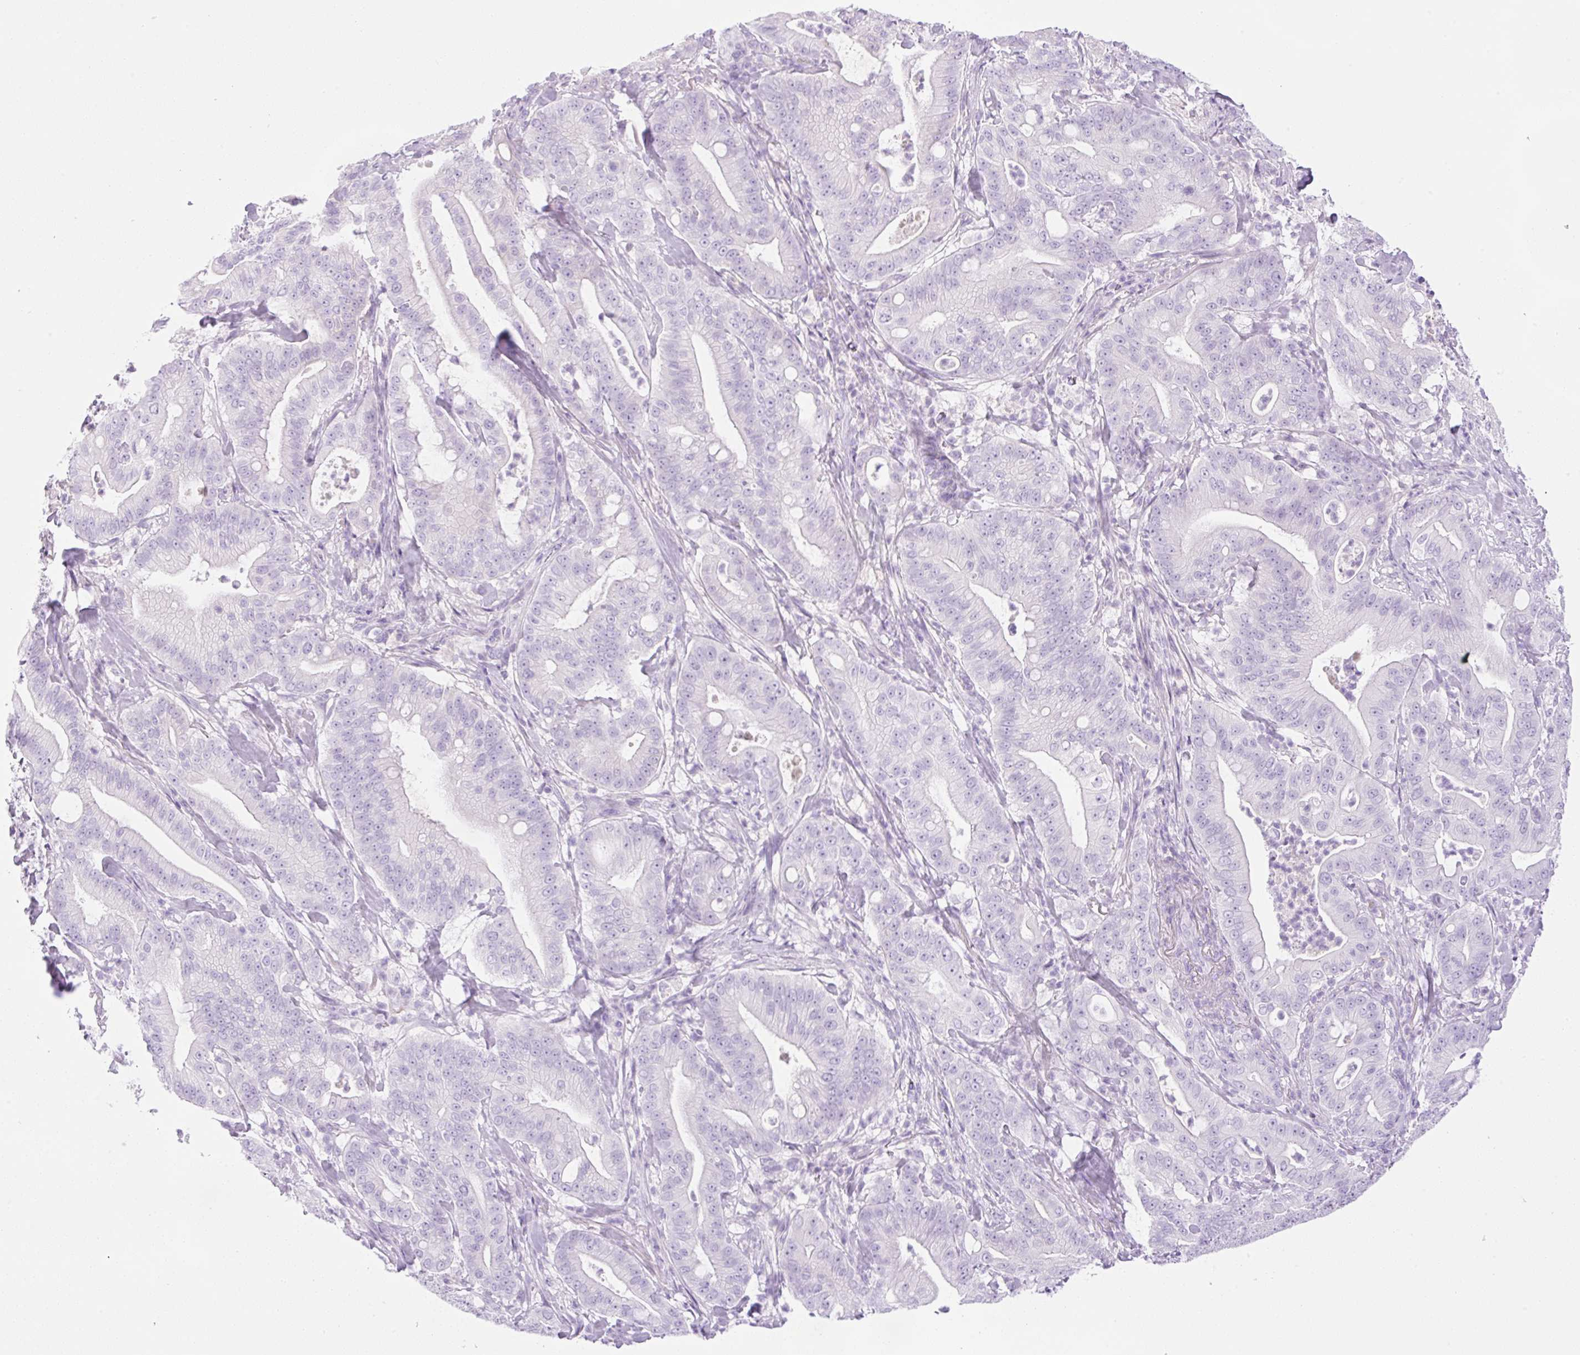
{"staining": {"intensity": "negative", "quantity": "none", "location": "none"}, "tissue": "pancreatic cancer", "cell_type": "Tumor cells", "image_type": "cancer", "snomed": [{"axis": "morphology", "description": "Adenocarcinoma, NOS"}, {"axis": "topography", "description": "Pancreas"}], "caption": "There is no significant positivity in tumor cells of pancreatic adenocarcinoma. The staining is performed using DAB (3,3'-diaminobenzidine) brown chromogen with nuclei counter-stained in using hematoxylin.", "gene": "PALM3", "patient": {"sex": "male", "age": 71}}